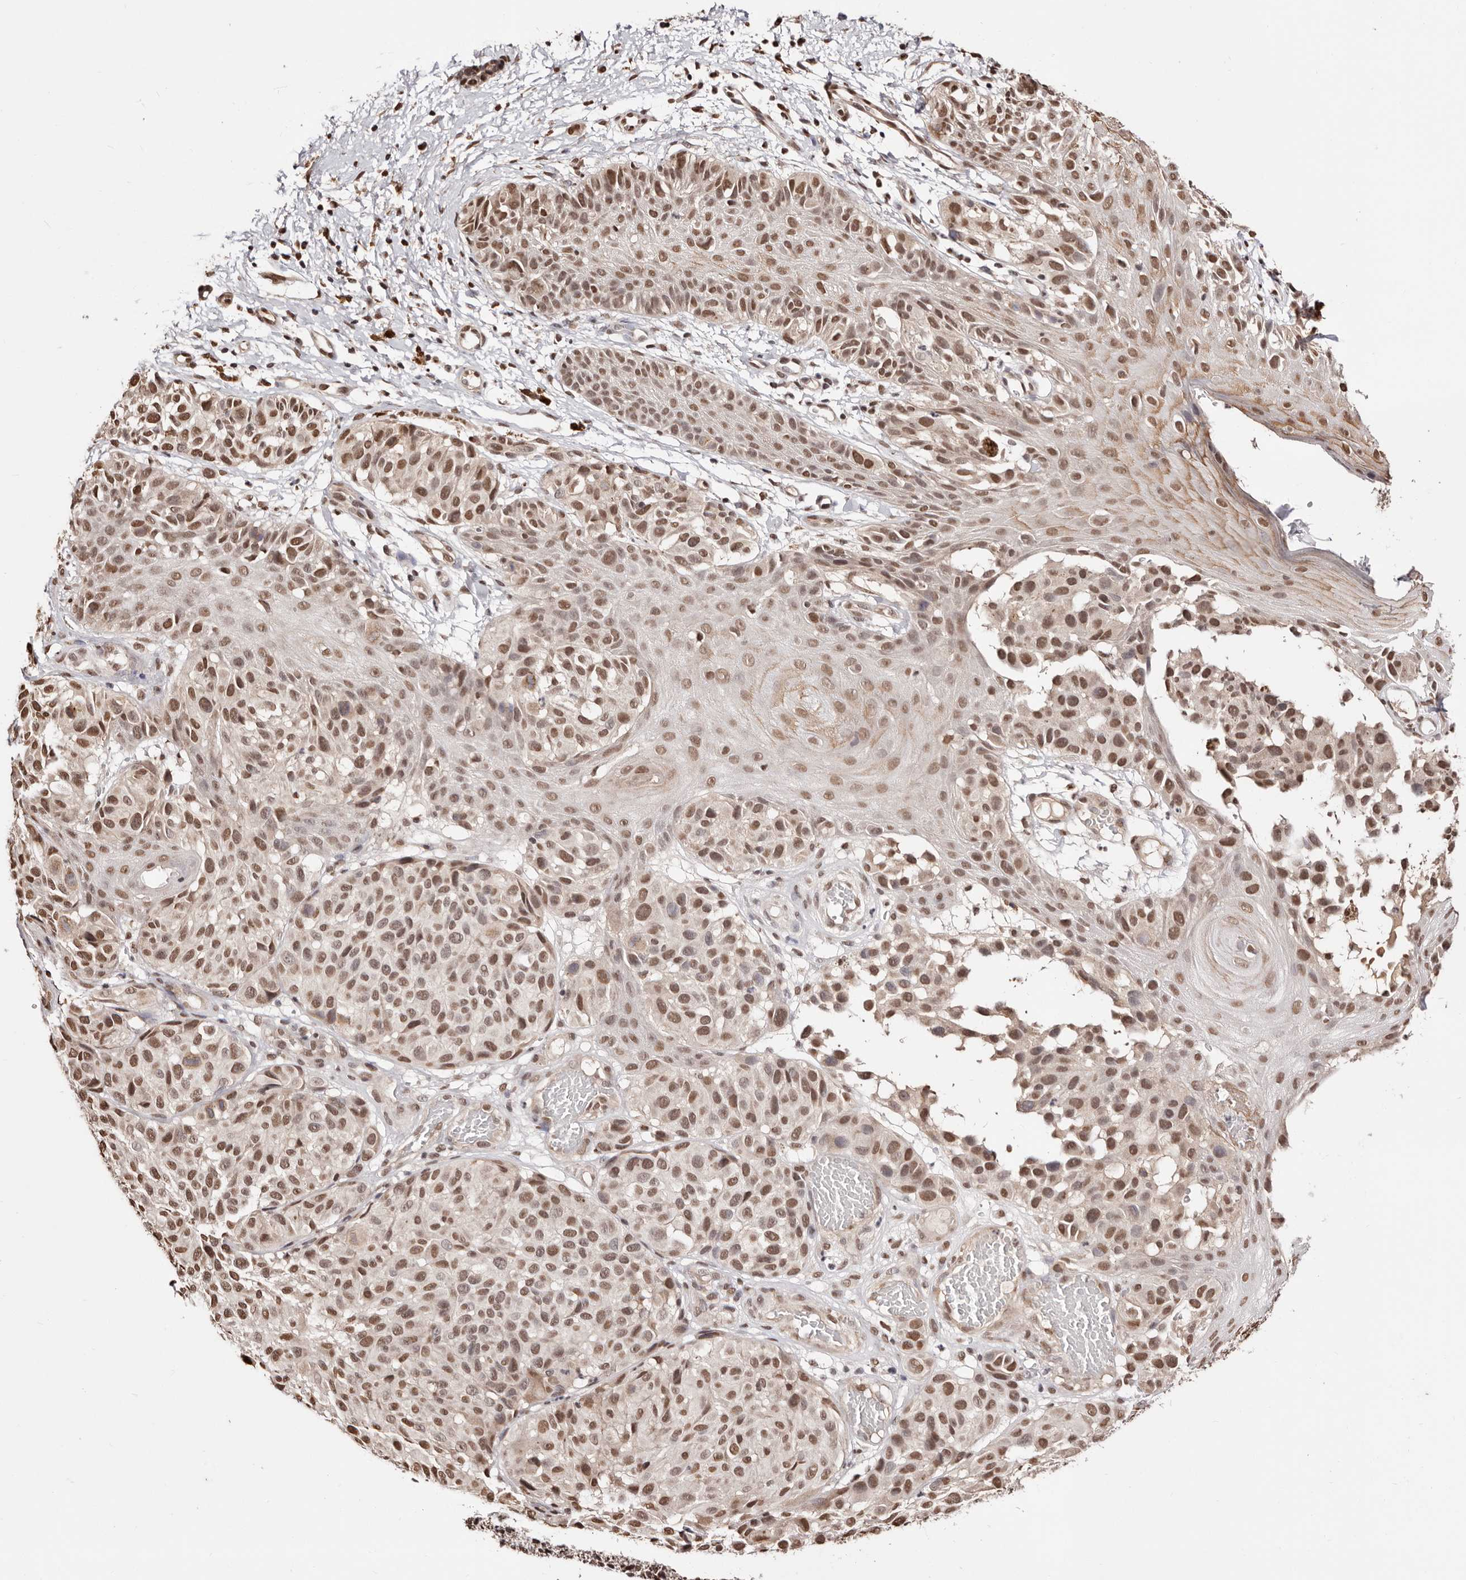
{"staining": {"intensity": "moderate", "quantity": ">75%", "location": "nuclear"}, "tissue": "melanoma", "cell_type": "Tumor cells", "image_type": "cancer", "snomed": [{"axis": "morphology", "description": "Malignant melanoma, NOS"}, {"axis": "topography", "description": "Skin"}], "caption": "Brown immunohistochemical staining in melanoma displays moderate nuclear positivity in approximately >75% of tumor cells.", "gene": "BICRAL", "patient": {"sex": "male", "age": 83}}